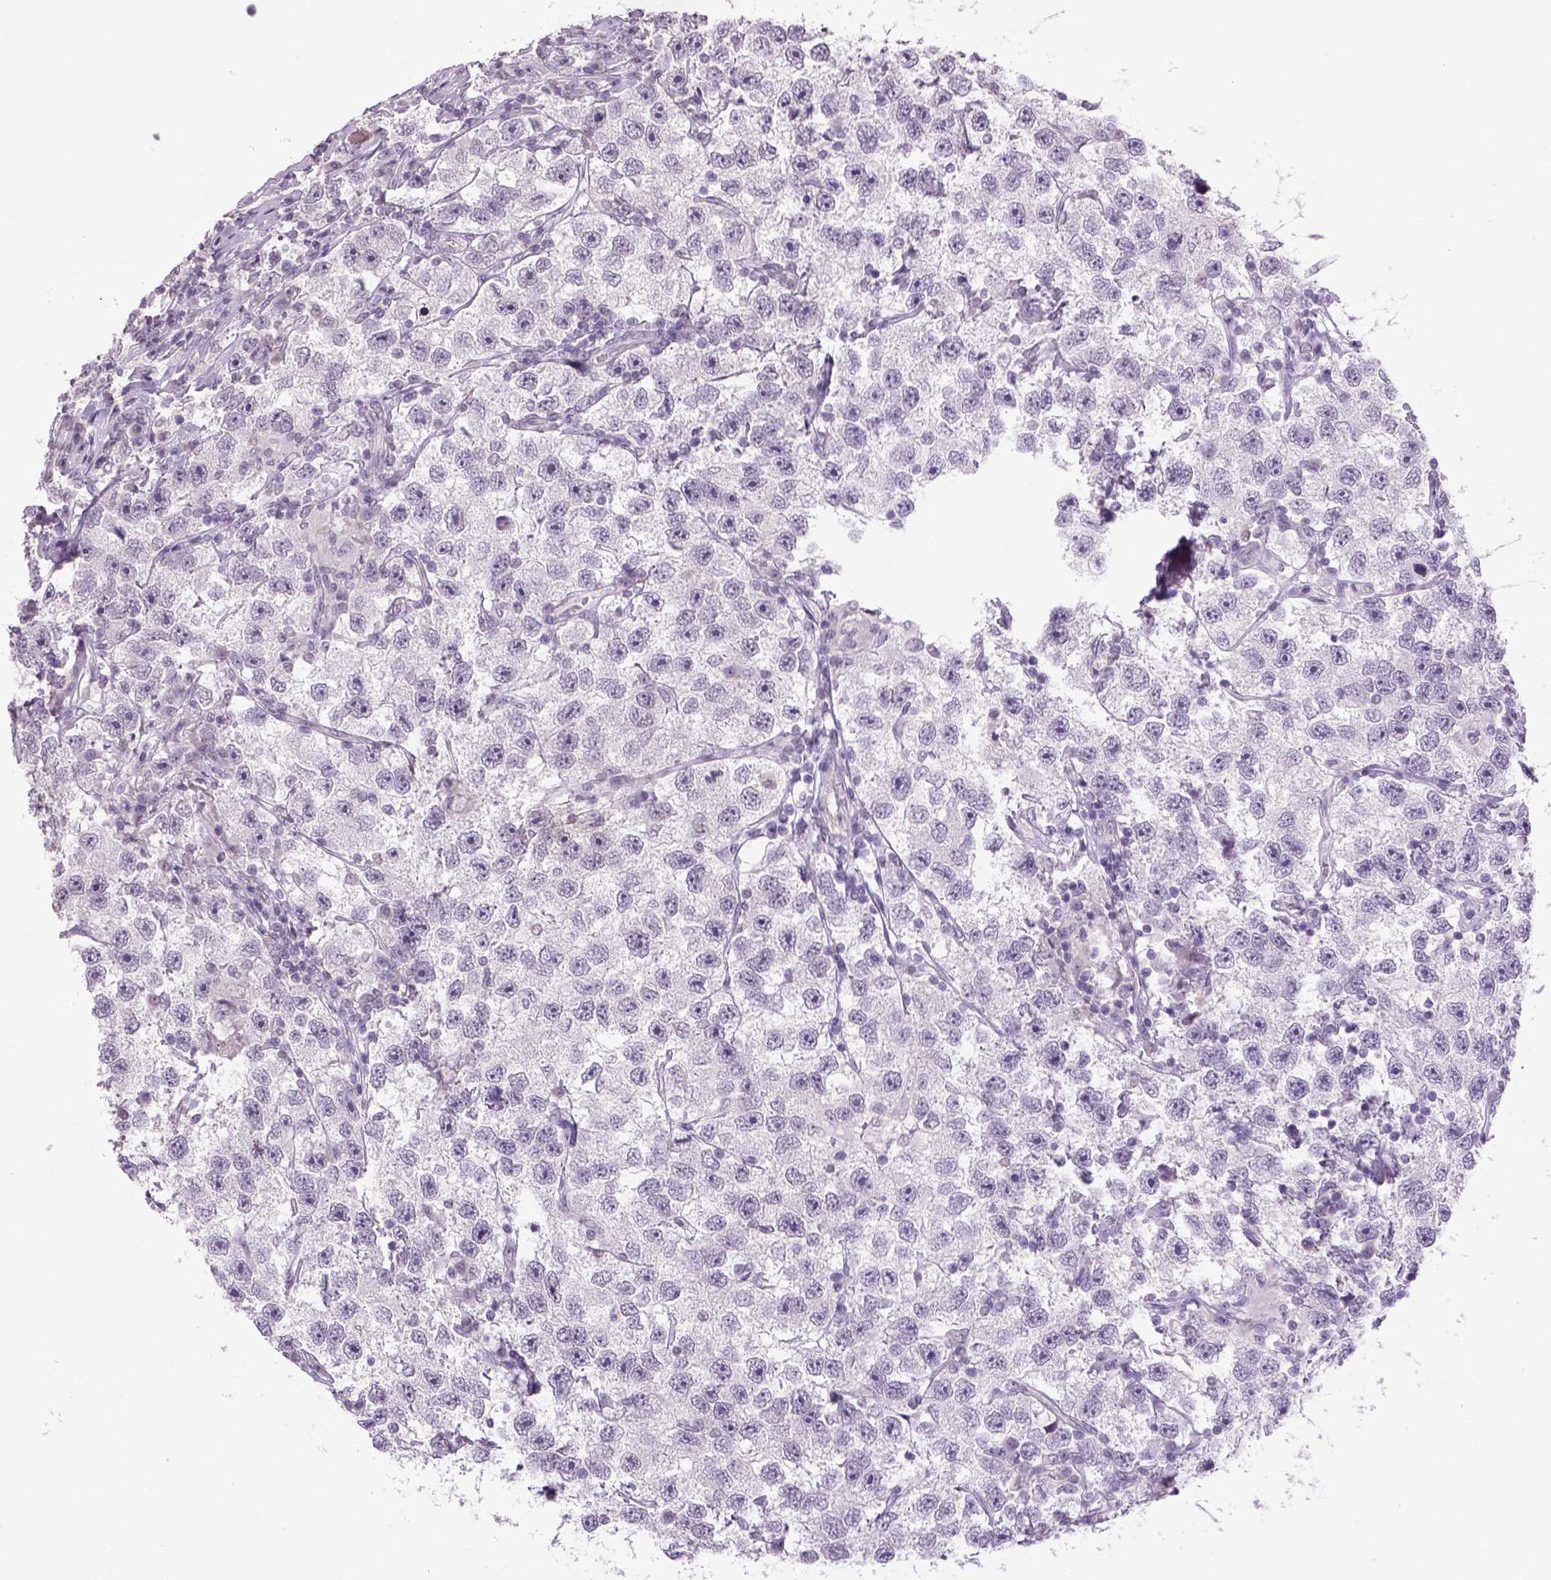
{"staining": {"intensity": "negative", "quantity": "none", "location": "none"}, "tissue": "testis cancer", "cell_type": "Tumor cells", "image_type": "cancer", "snomed": [{"axis": "morphology", "description": "Seminoma, NOS"}, {"axis": "topography", "description": "Testis"}], "caption": "Immunohistochemistry (IHC) photomicrograph of human testis seminoma stained for a protein (brown), which shows no expression in tumor cells. Nuclei are stained in blue.", "gene": "PRRT1", "patient": {"sex": "male", "age": 26}}